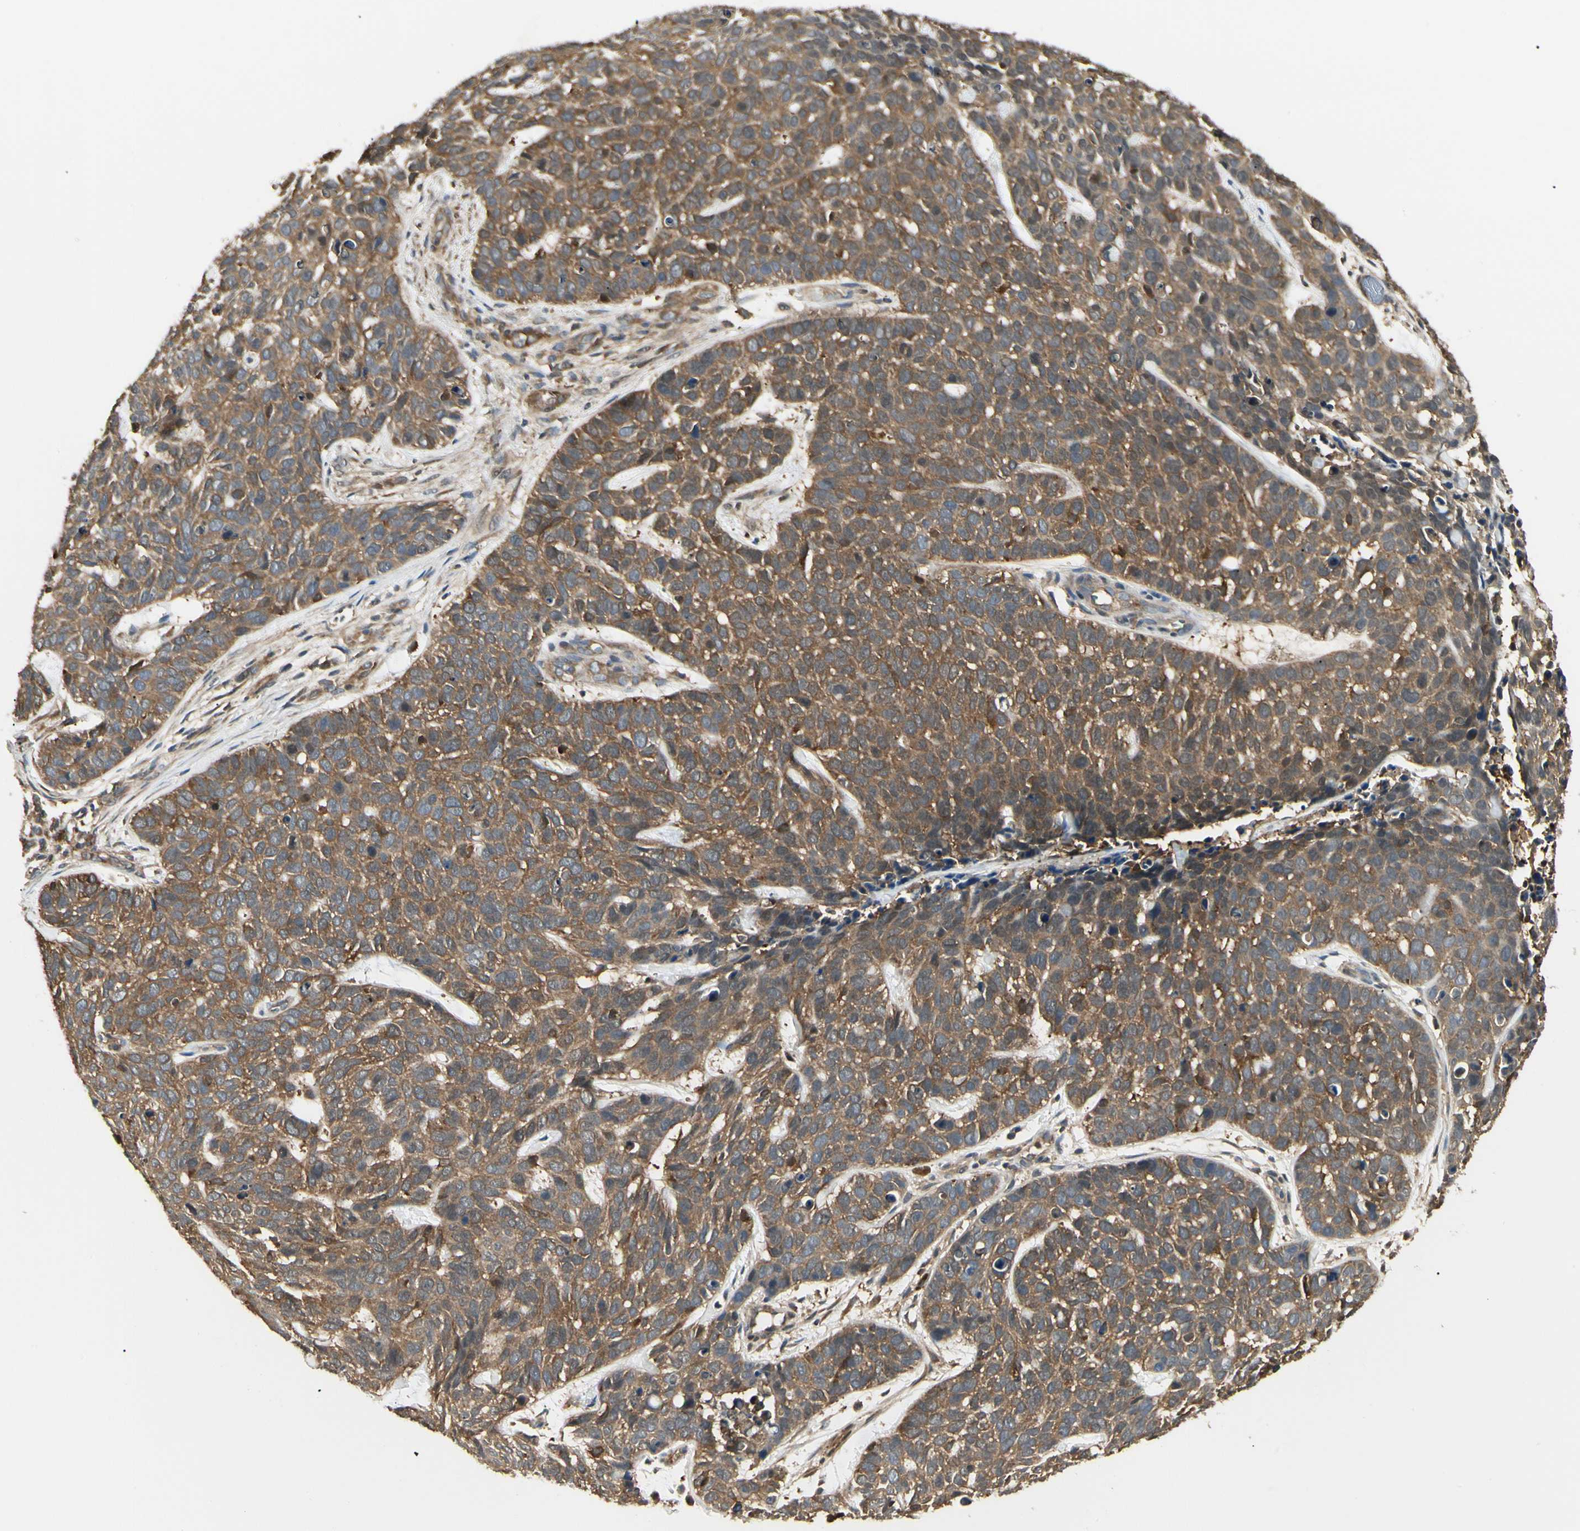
{"staining": {"intensity": "moderate", "quantity": ">75%", "location": "cytoplasmic/membranous"}, "tissue": "skin cancer", "cell_type": "Tumor cells", "image_type": "cancer", "snomed": [{"axis": "morphology", "description": "Basal cell carcinoma"}, {"axis": "topography", "description": "Skin"}], "caption": "Moderate cytoplasmic/membranous expression for a protein is identified in about >75% of tumor cells of skin cancer (basal cell carcinoma) using immunohistochemistry (IHC).", "gene": "NME1-NME2", "patient": {"sex": "male", "age": 87}}